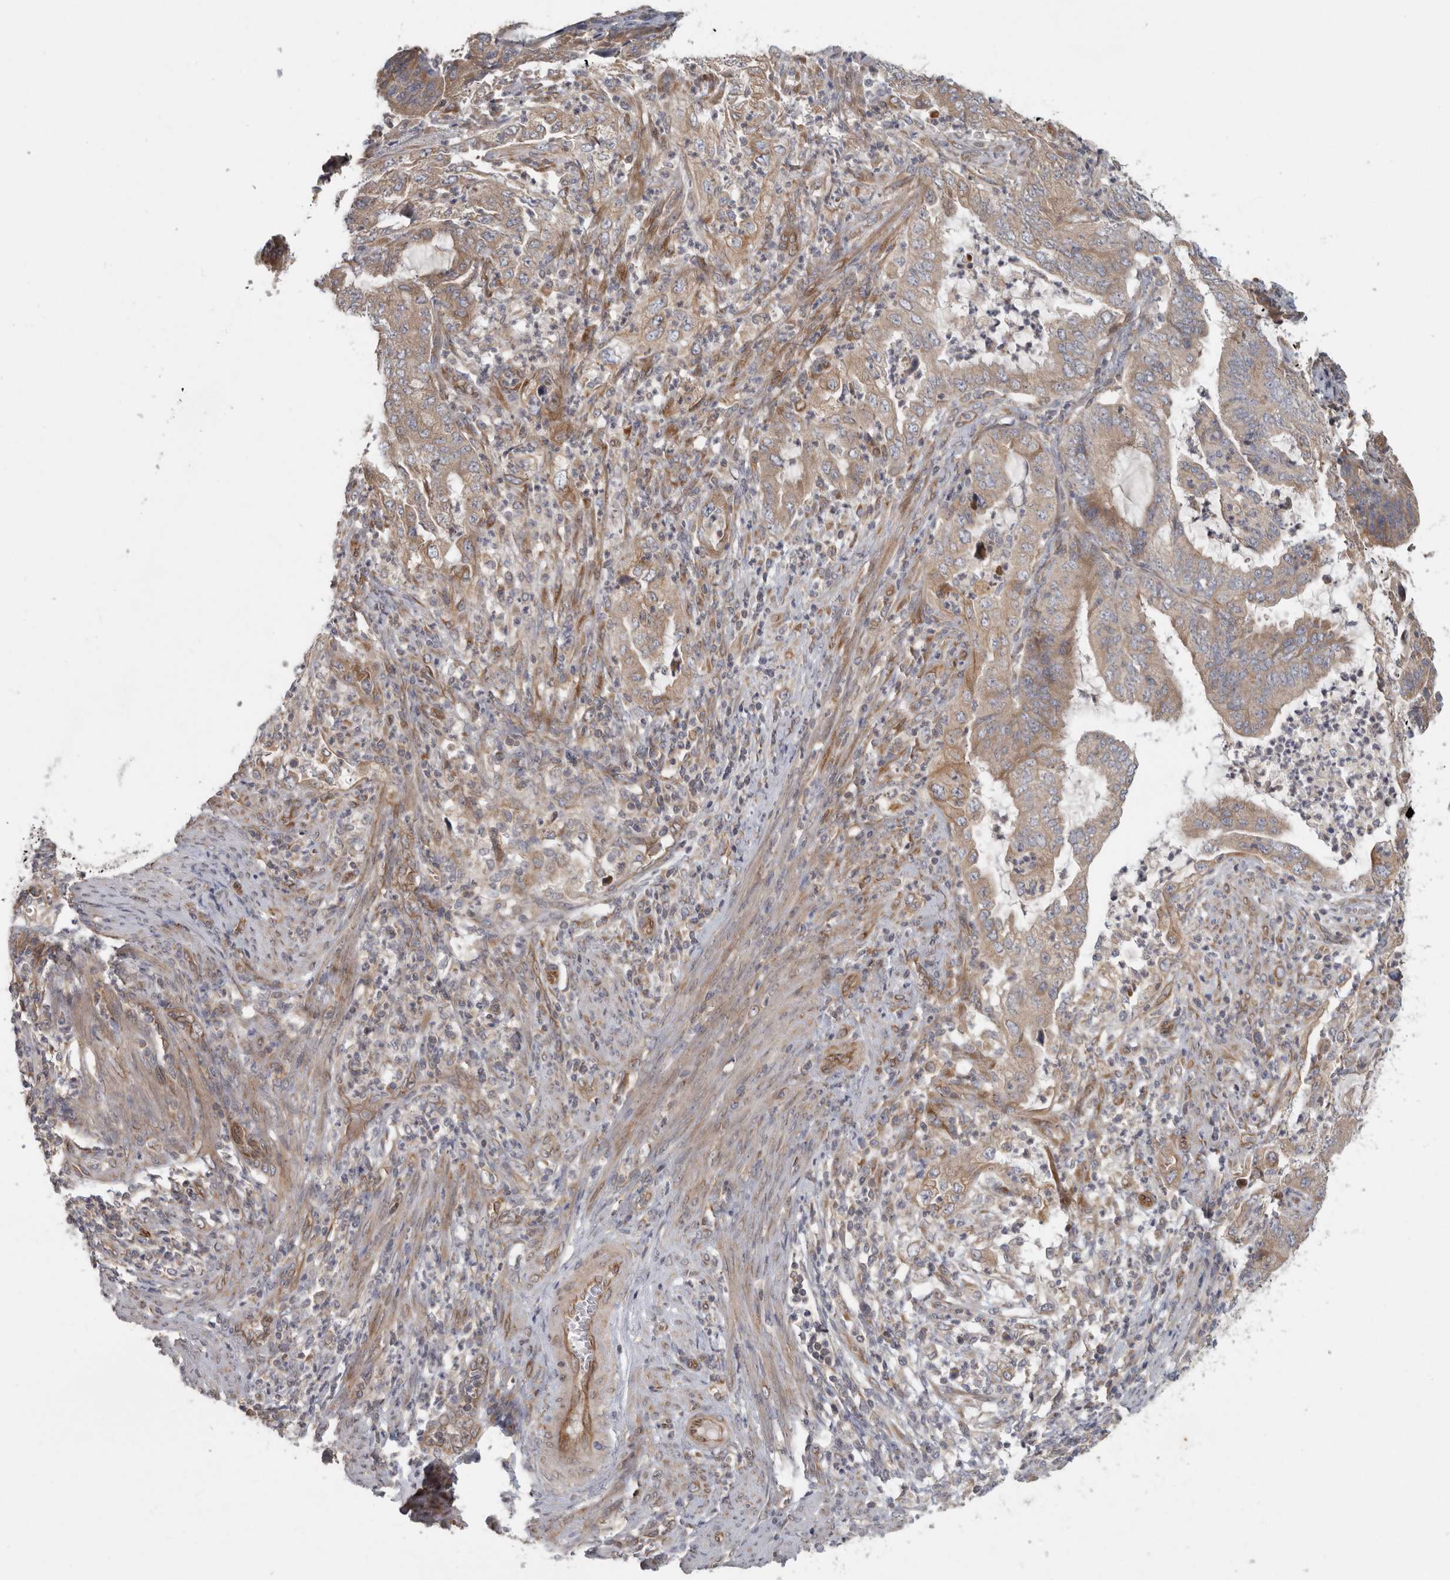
{"staining": {"intensity": "moderate", "quantity": ">75%", "location": "cytoplasmic/membranous"}, "tissue": "endometrial cancer", "cell_type": "Tumor cells", "image_type": "cancer", "snomed": [{"axis": "morphology", "description": "Adenocarcinoma, NOS"}, {"axis": "topography", "description": "Endometrium"}], "caption": "Tumor cells reveal medium levels of moderate cytoplasmic/membranous positivity in about >75% of cells in human endometrial cancer.", "gene": "BCAP29", "patient": {"sex": "female", "age": 51}}